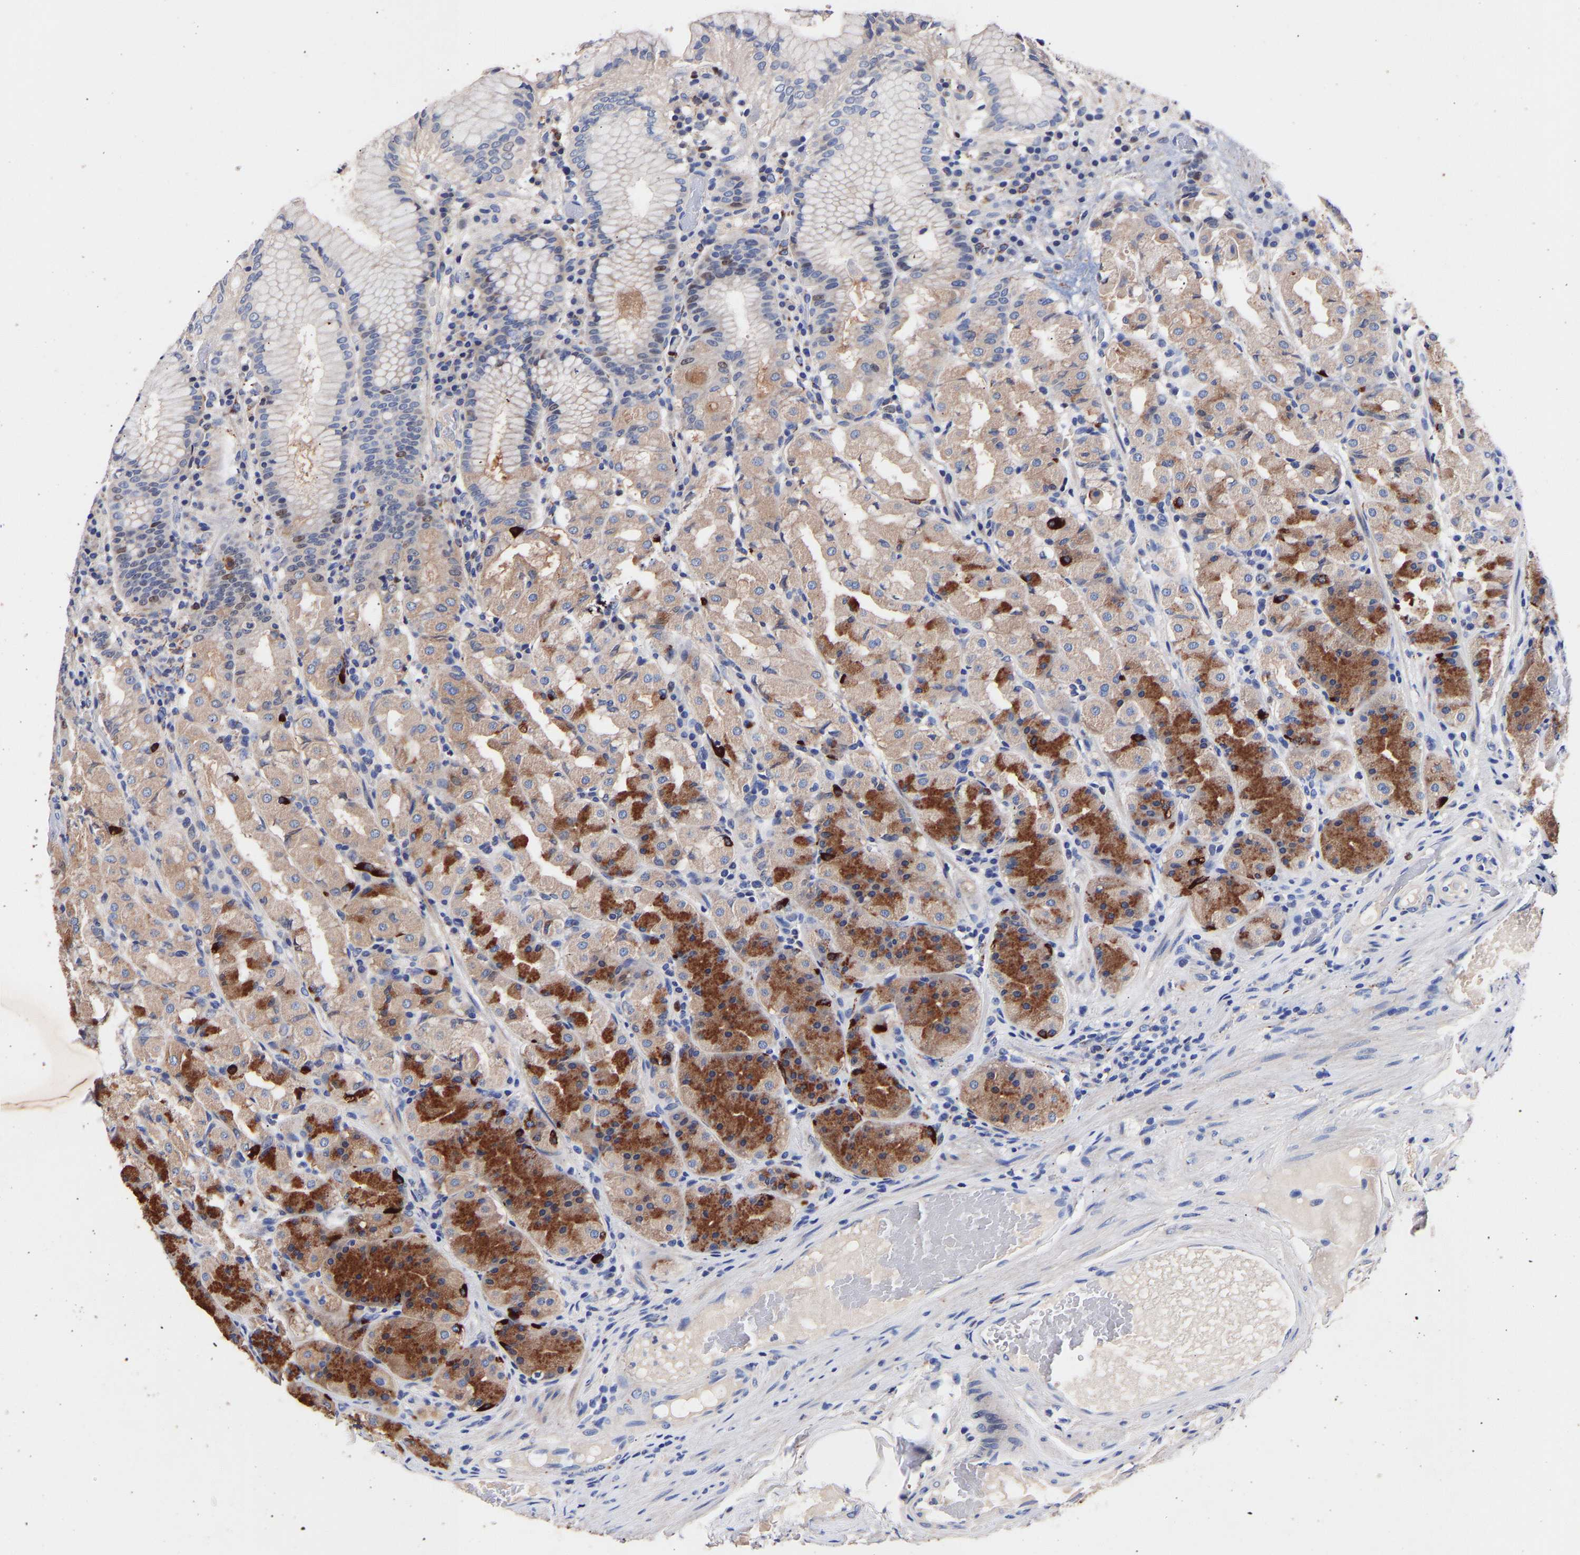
{"staining": {"intensity": "strong", "quantity": "<25%", "location": "cytoplasmic/membranous"}, "tissue": "stomach", "cell_type": "Glandular cells", "image_type": "normal", "snomed": [{"axis": "morphology", "description": "Normal tissue, NOS"}, {"axis": "topography", "description": "Stomach"}, {"axis": "topography", "description": "Stomach, lower"}], "caption": "This is a photomicrograph of immunohistochemistry staining of benign stomach, which shows strong positivity in the cytoplasmic/membranous of glandular cells.", "gene": "SEM1", "patient": {"sex": "female", "age": 56}}